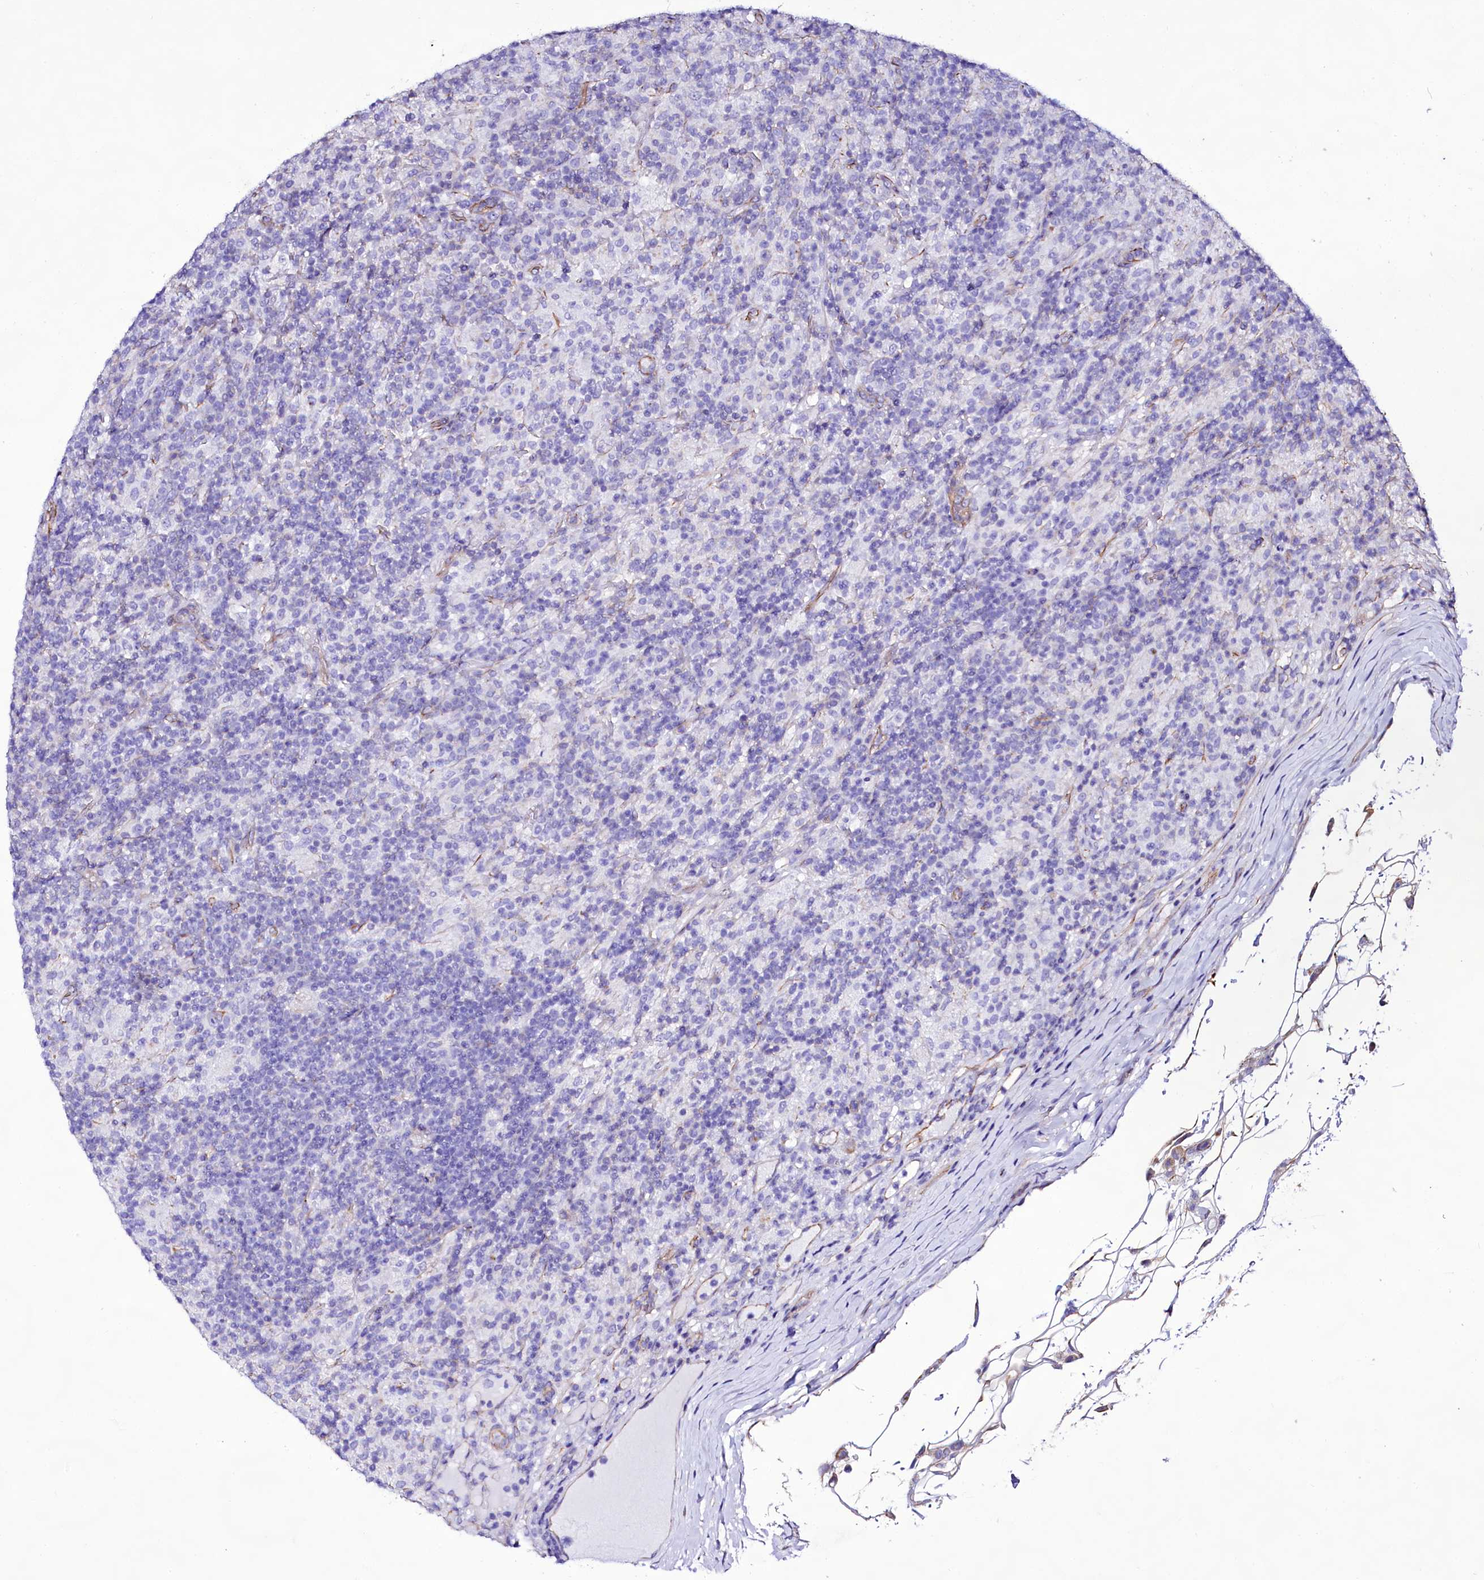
{"staining": {"intensity": "negative", "quantity": "none", "location": "none"}, "tissue": "lymphoma", "cell_type": "Tumor cells", "image_type": "cancer", "snomed": [{"axis": "morphology", "description": "Hodgkin's disease, NOS"}, {"axis": "topography", "description": "Lymph node"}], "caption": "High magnification brightfield microscopy of Hodgkin's disease stained with DAB (brown) and counterstained with hematoxylin (blue): tumor cells show no significant expression. (Immunohistochemistry (ihc), brightfield microscopy, high magnification).", "gene": "CD99", "patient": {"sex": "male", "age": 70}}